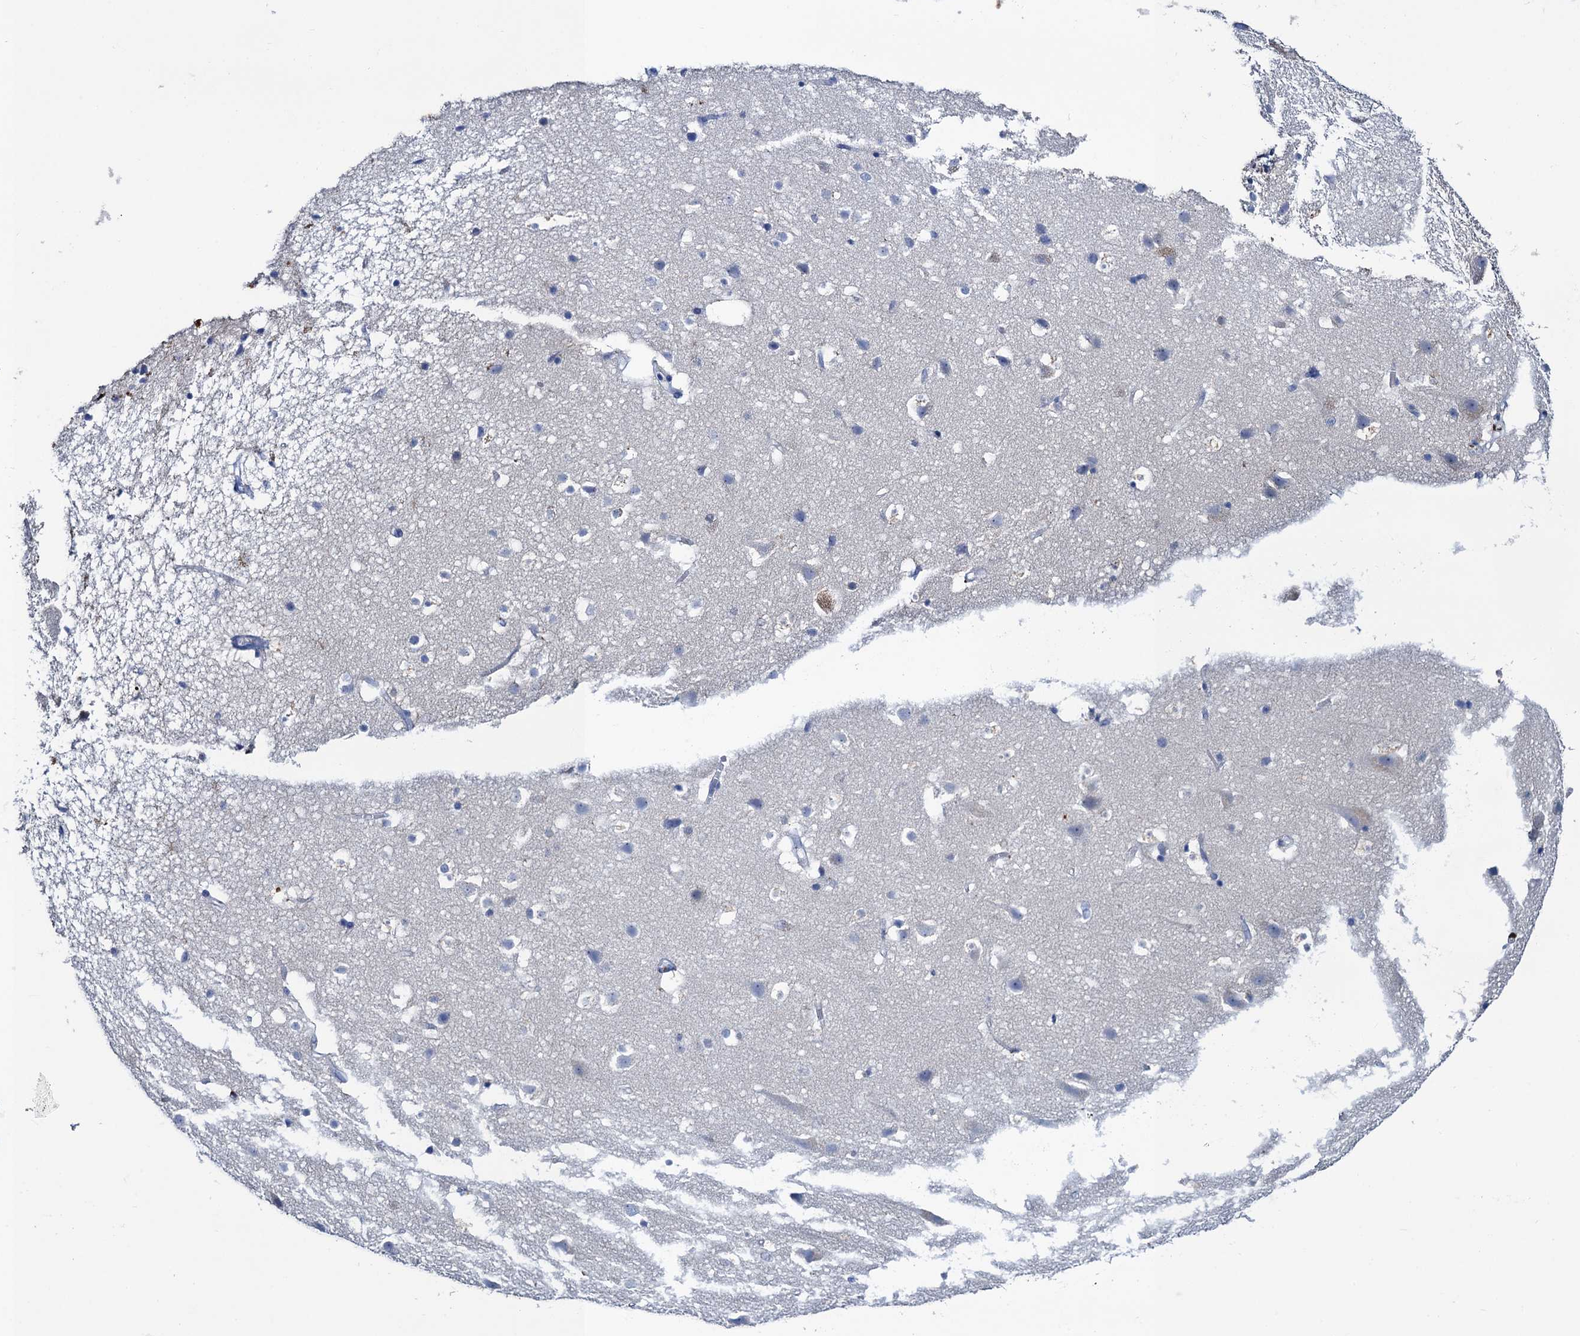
{"staining": {"intensity": "negative", "quantity": "none", "location": "none"}, "tissue": "cerebral cortex", "cell_type": "Endothelial cells", "image_type": "normal", "snomed": [{"axis": "morphology", "description": "Normal tissue, NOS"}, {"axis": "topography", "description": "Cerebral cortex"}], "caption": "Immunohistochemical staining of normal cerebral cortex shows no significant staining in endothelial cells. Brightfield microscopy of IHC stained with DAB (3,3'-diaminobenzidine) (brown) and hematoxylin (blue), captured at high magnification.", "gene": "FAH", "patient": {"sex": "male", "age": 54}}